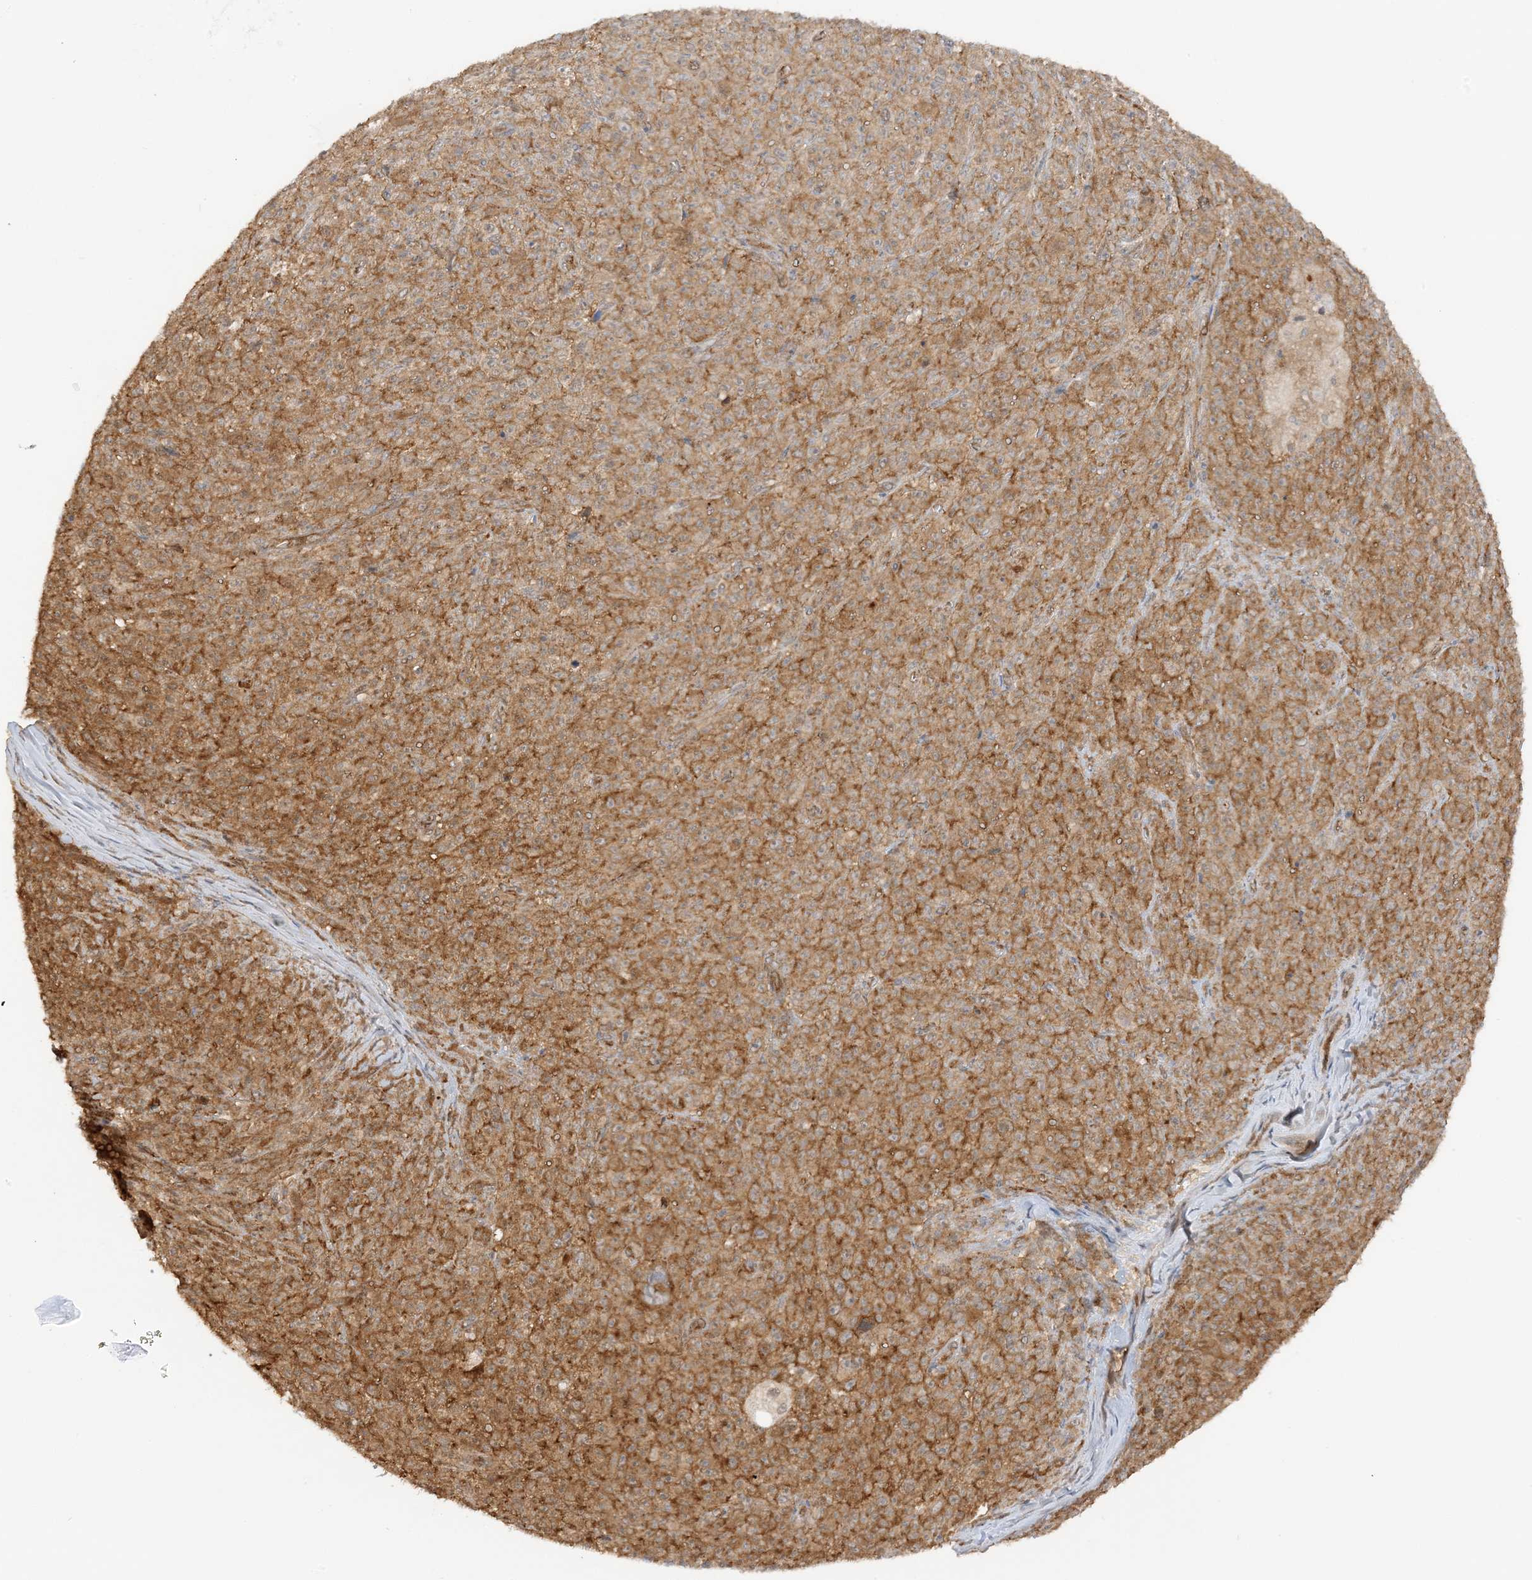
{"staining": {"intensity": "moderate", "quantity": ">75%", "location": "cytoplasmic/membranous"}, "tissue": "melanoma", "cell_type": "Tumor cells", "image_type": "cancer", "snomed": [{"axis": "morphology", "description": "Malignant melanoma, NOS"}, {"axis": "topography", "description": "Skin"}], "caption": "High-magnification brightfield microscopy of malignant melanoma stained with DAB (brown) and counterstained with hematoxylin (blue). tumor cells exhibit moderate cytoplasmic/membranous expression is present in about>75% of cells.", "gene": "UBAP2L", "patient": {"sex": "female", "age": 82}}